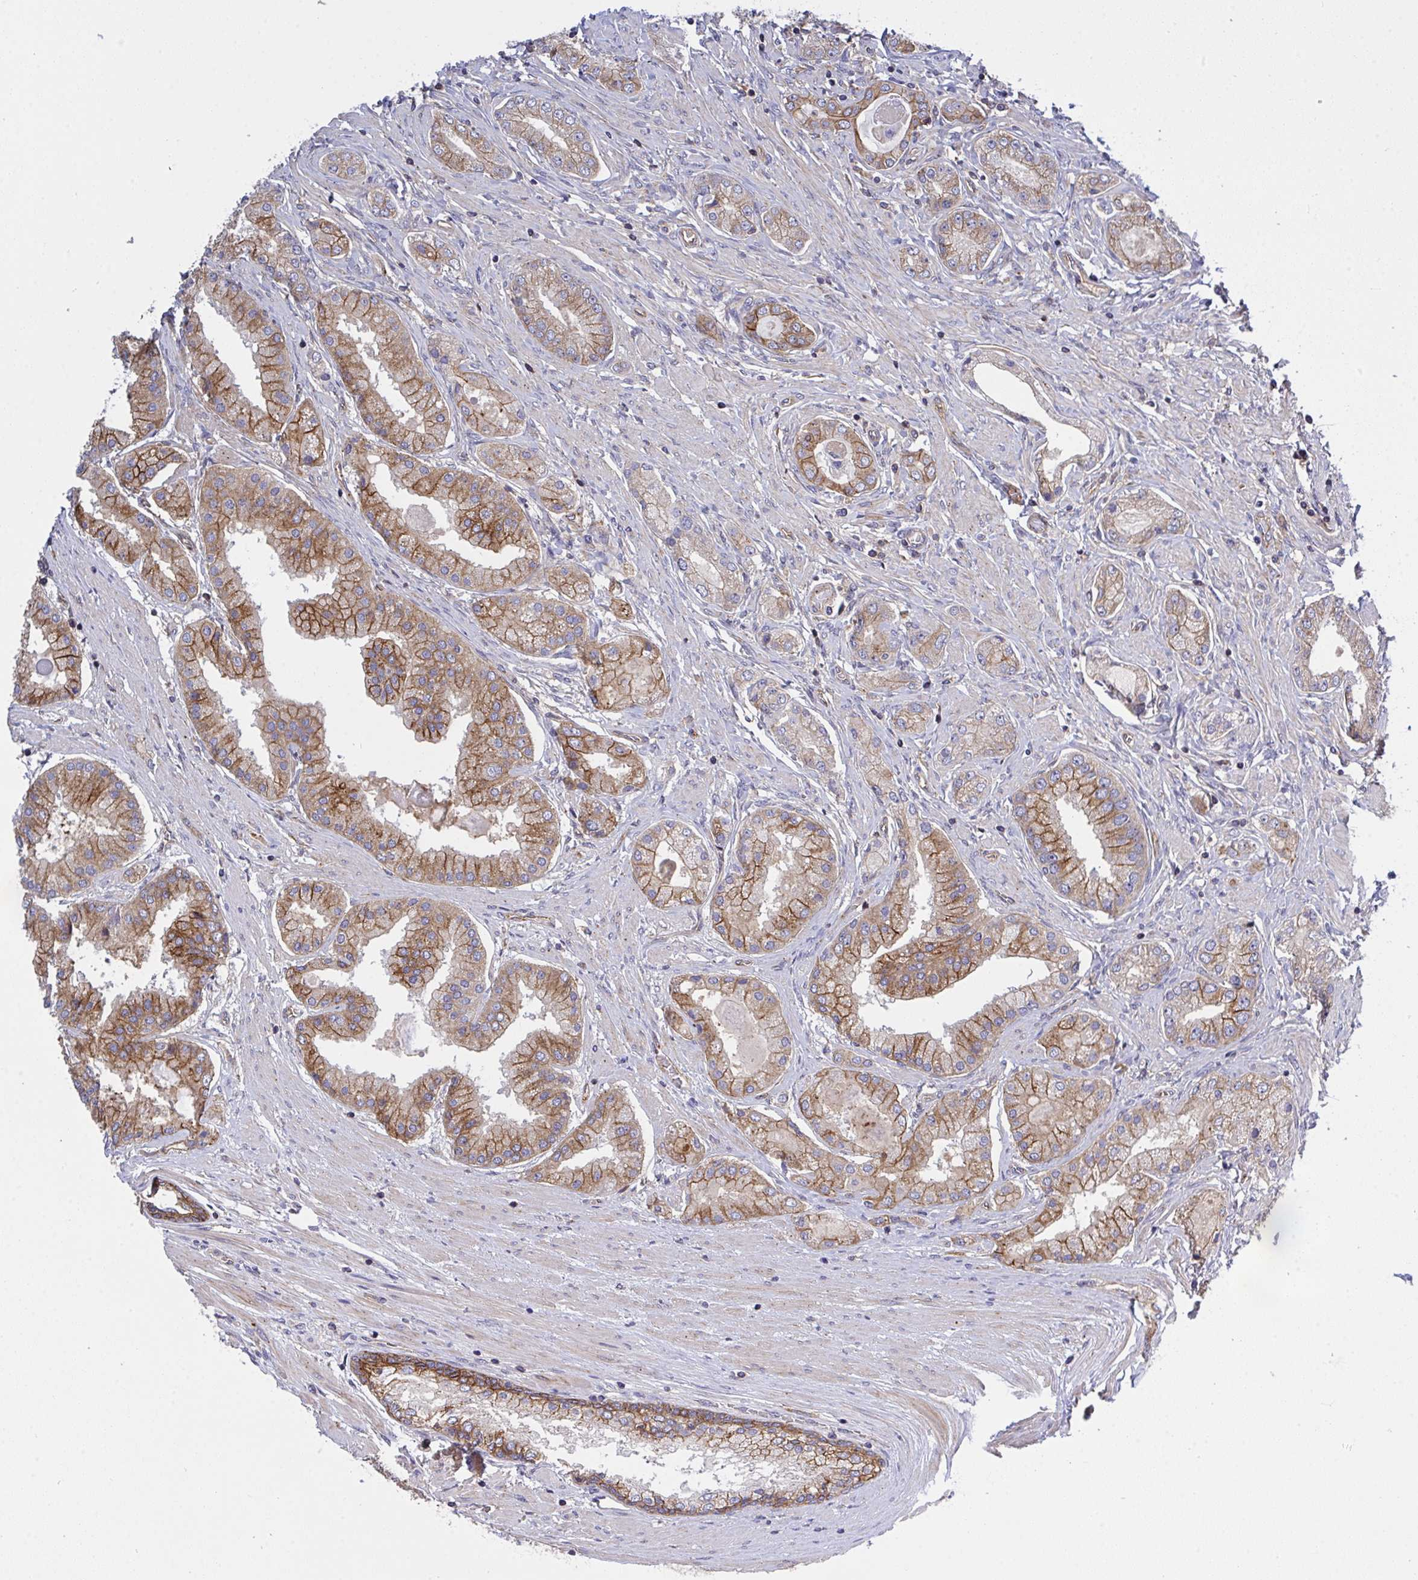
{"staining": {"intensity": "moderate", "quantity": ">75%", "location": "cytoplasmic/membranous"}, "tissue": "prostate cancer", "cell_type": "Tumor cells", "image_type": "cancer", "snomed": [{"axis": "morphology", "description": "Adenocarcinoma, High grade"}, {"axis": "topography", "description": "Prostate"}], "caption": "Human prostate adenocarcinoma (high-grade) stained with a protein marker exhibits moderate staining in tumor cells.", "gene": "C4orf36", "patient": {"sex": "male", "age": 67}}